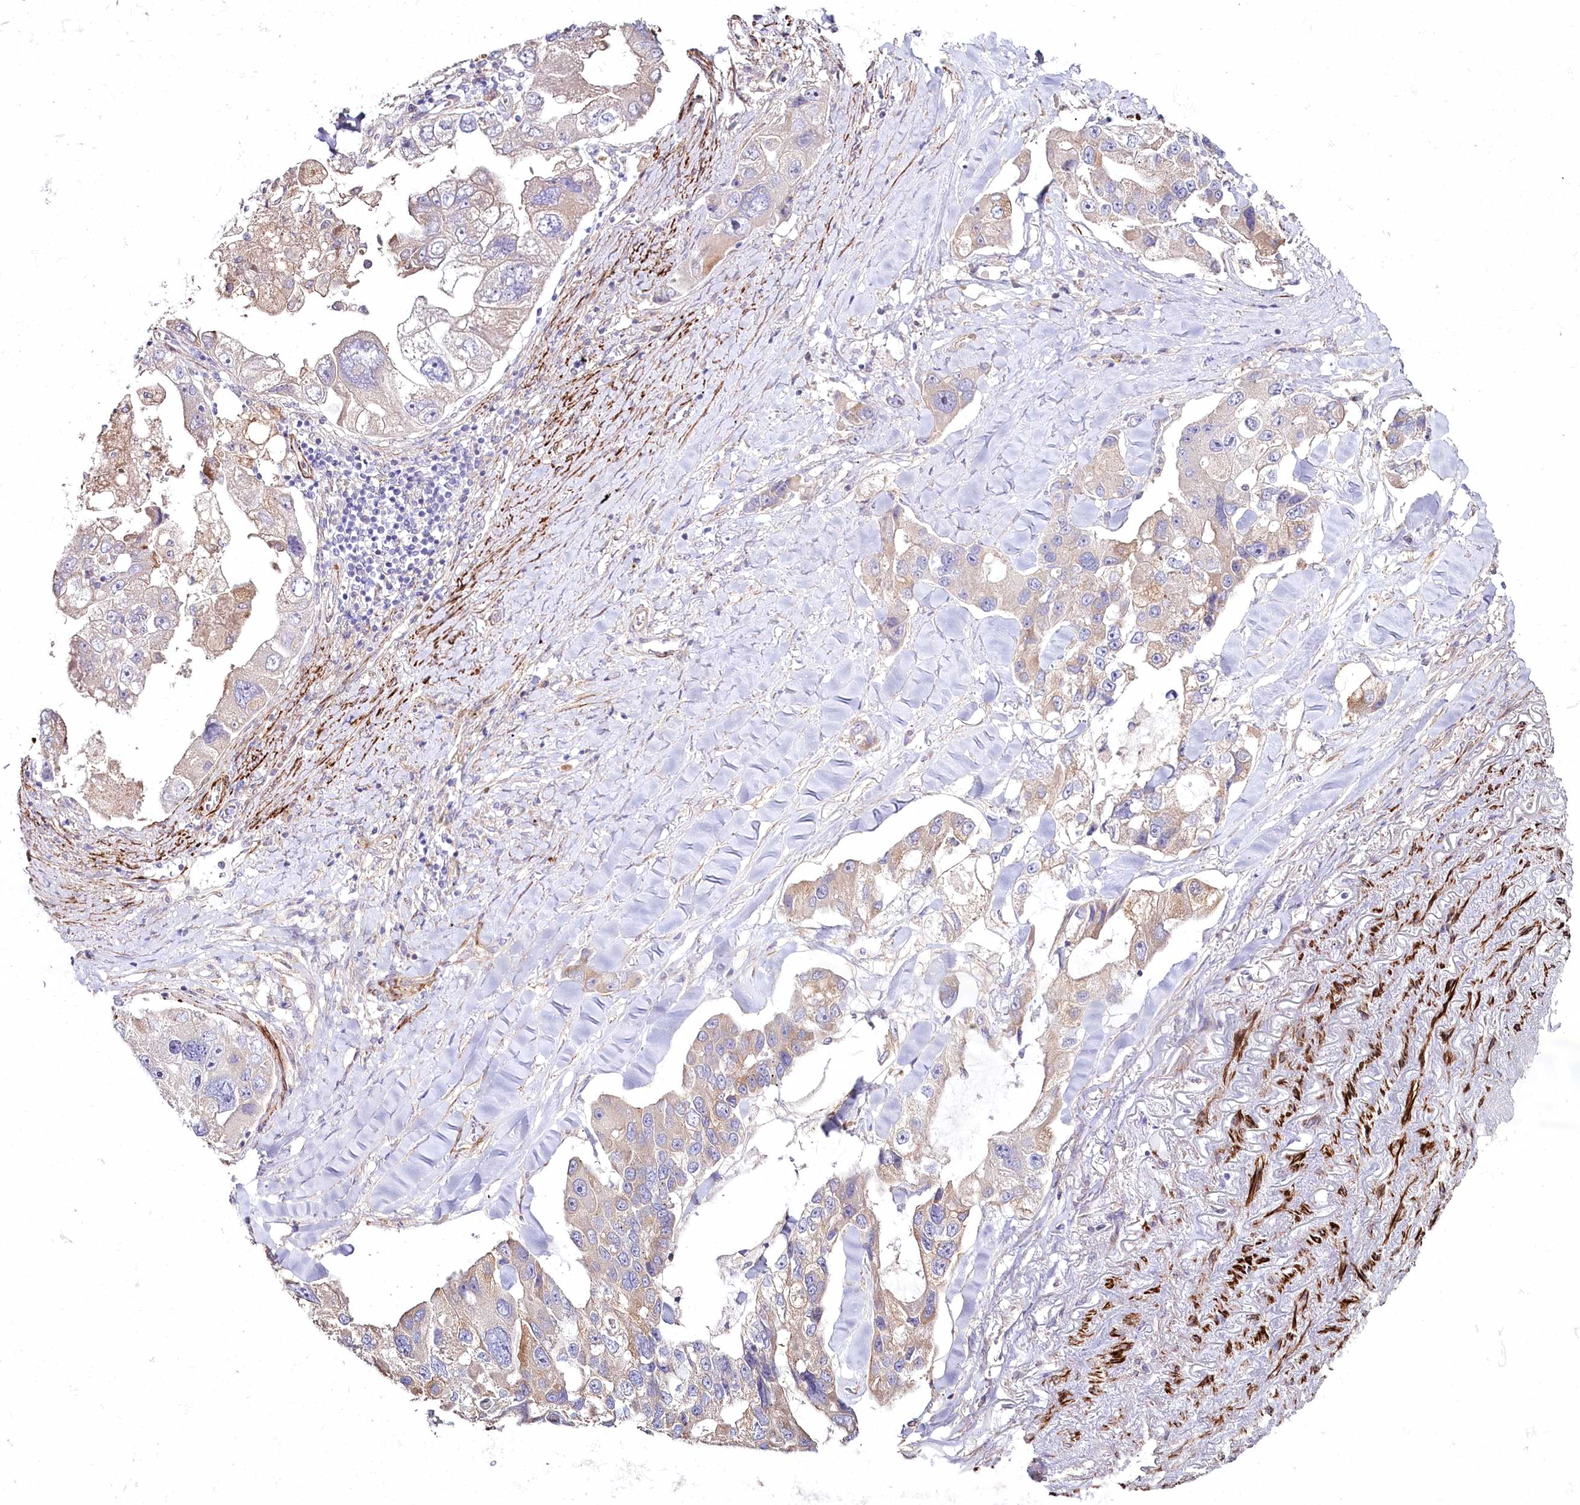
{"staining": {"intensity": "weak", "quantity": "25%-75%", "location": "cytoplasmic/membranous"}, "tissue": "lung cancer", "cell_type": "Tumor cells", "image_type": "cancer", "snomed": [{"axis": "morphology", "description": "Adenocarcinoma, NOS"}, {"axis": "topography", "description": "Lung"}], "caption": "This is a photomicrograph of immunohistochemistry staining of lung adenocarcinoma, which shows weak positivity in the cytoplasmic/membranous of tumor cells.", "gene": "SUMF1", "patient": {"sex": "female", "age": 54}}